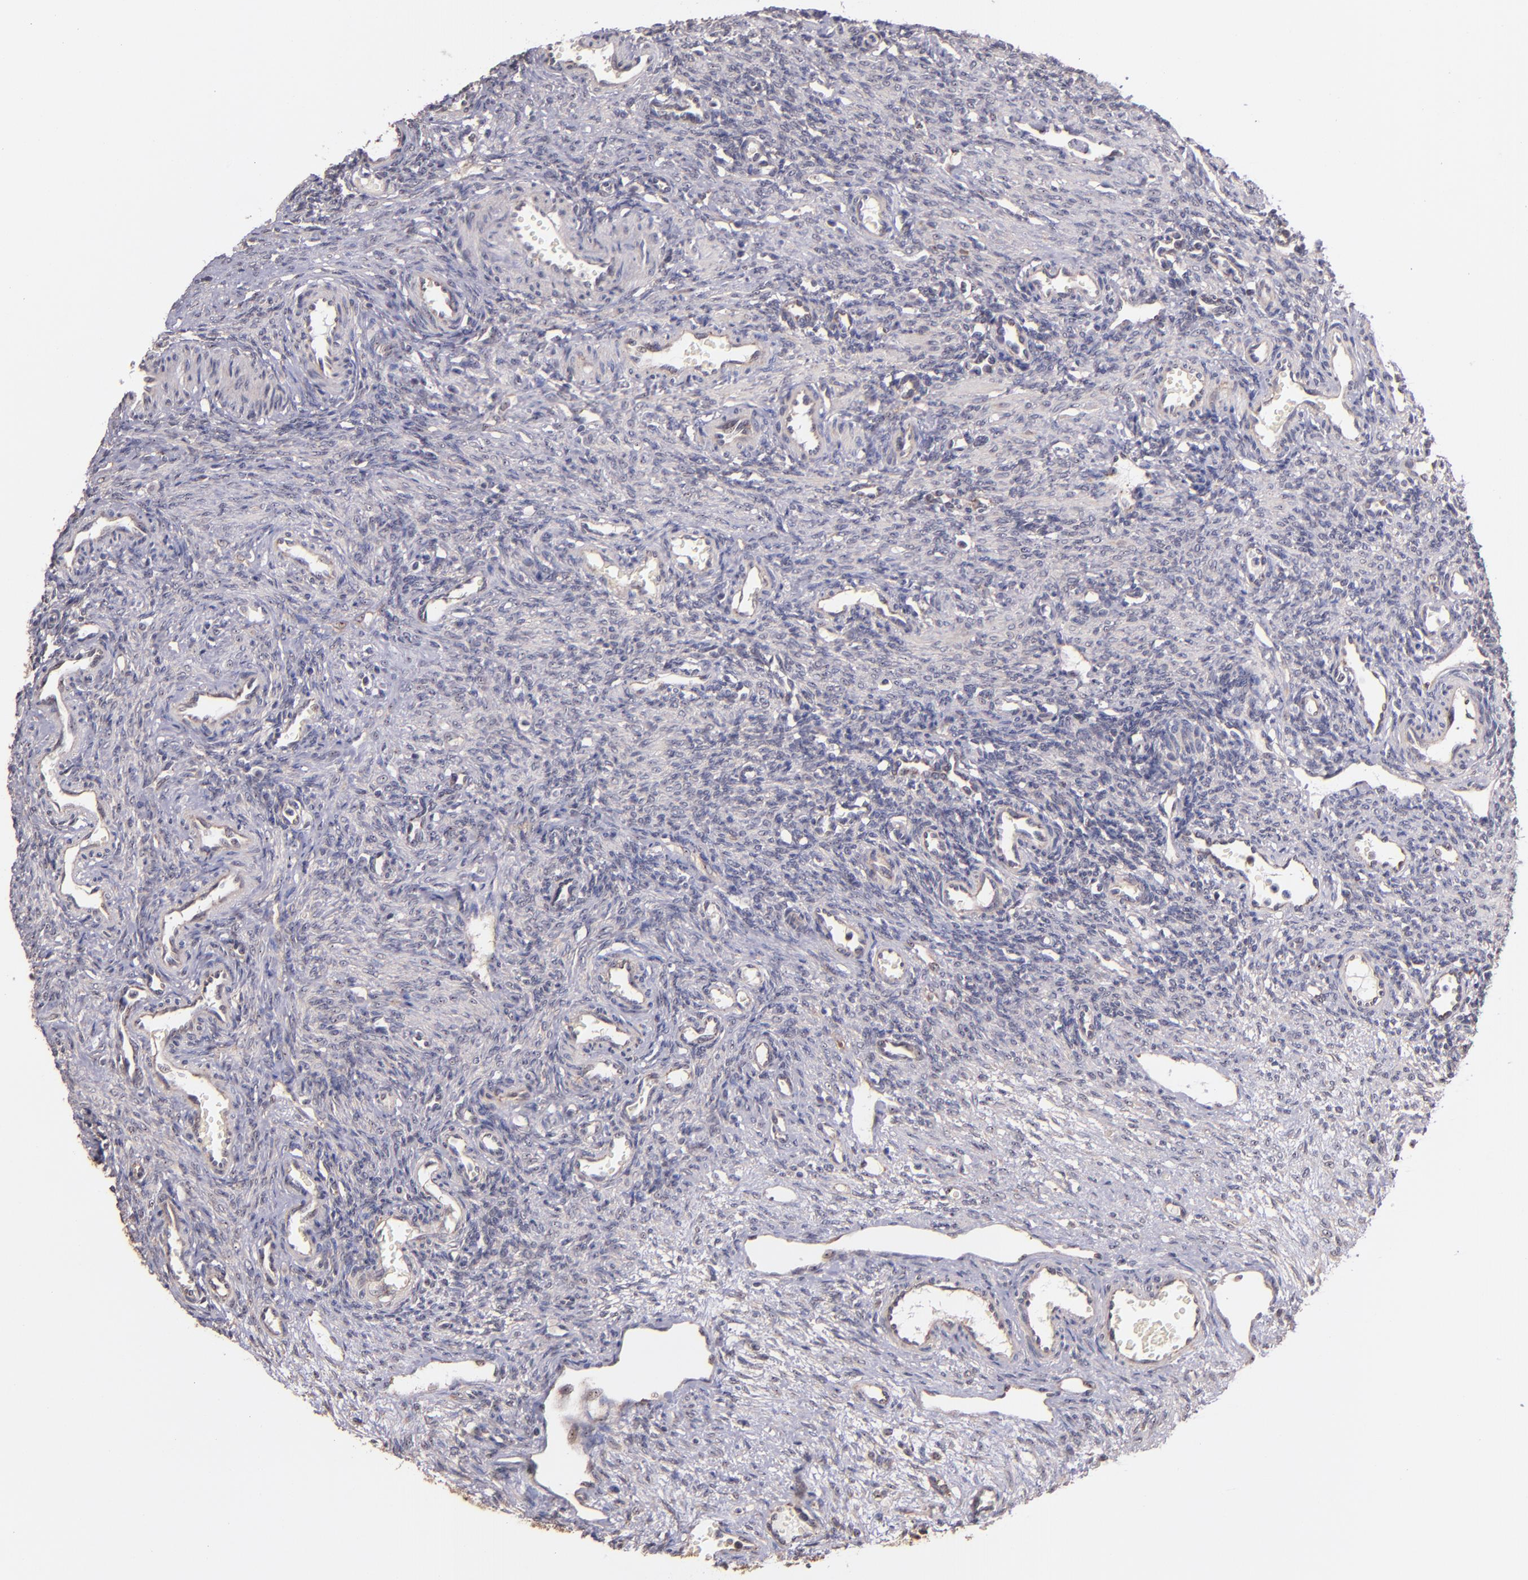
{"staining": {"intensity": "negative", "quantity": "none", "location": "none"}, "tissue": "ovary", "cell_type": "Follicle cells", "image_type": "normal", "snomed": [{"axis": "morphology", "description": "Normal tissue, NOS"}, {"axis": "topography", "description": "Ovary"}], "caption": "Micrograph shows no significant protein staining in follicle cells of benign ovary. Brightfield microscopy of IHC stained with DAB (brown) and hematoxylin (blue), captured at high magnification.", "gene": "SHC1", "patient": {"sex": "female", "age": 33}}